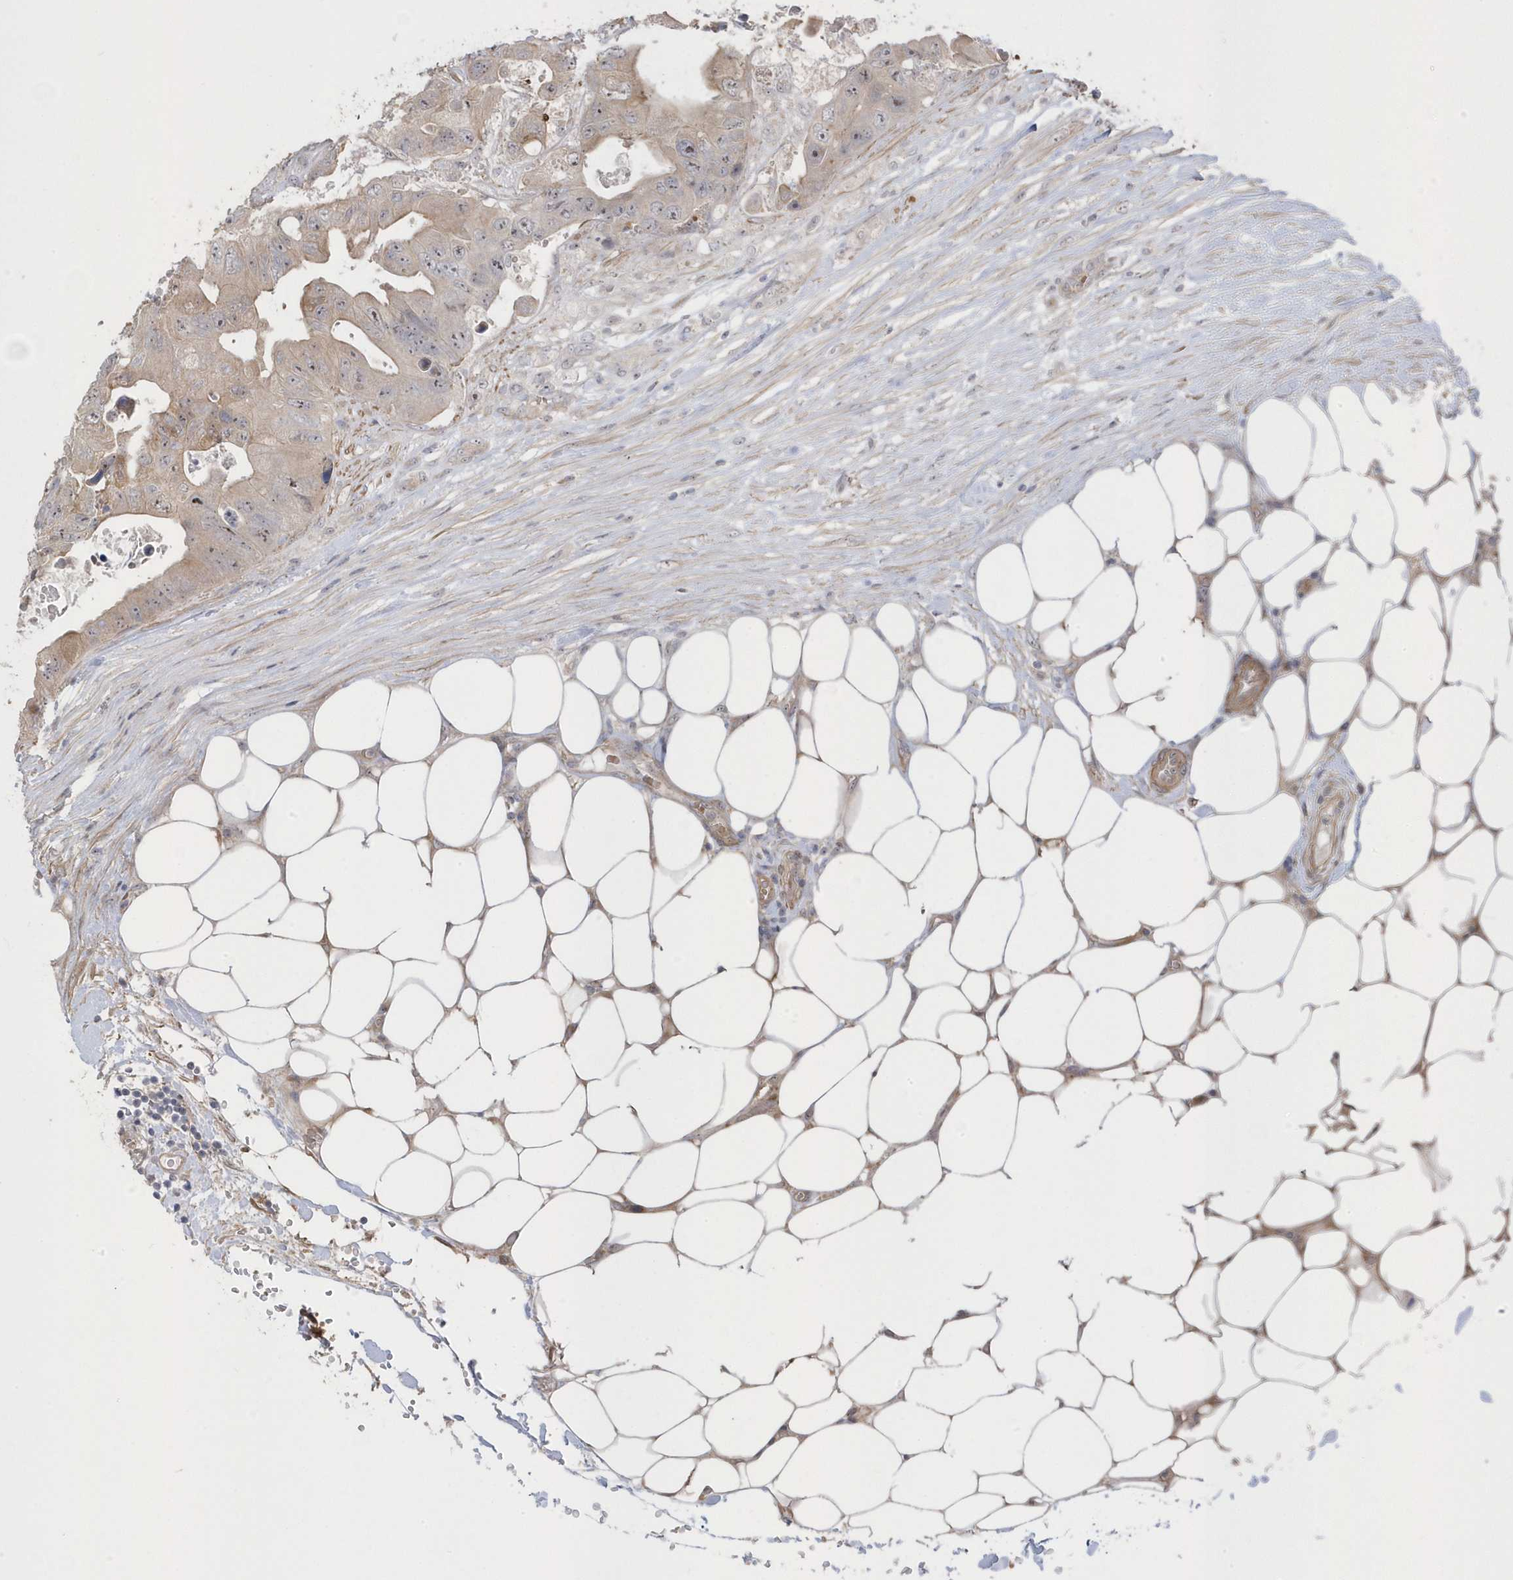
{"staining": {"intensity": "moderate", "quantity": "25%-75%", "location": "cytoplasmic/membranous"}, "tissue": "colorectal cancer", "cell_type": "Tumor cells", "image_type": "cancer", "snomed": [{"axis": "morphology", "description": "Adenocarcinoma, NOS"}, {"axis": "topography", "description": "Colon"}], "caption": "Approximately 25%-75% of tumor cells in colorectal adenocarcinoma demonstrate moderate cytoplasmic/membranous protein expression as visualized by brown immunohistochemical staining.", "gene": "GTPBP6", "patient": {"sex": "female", "age": 46}}